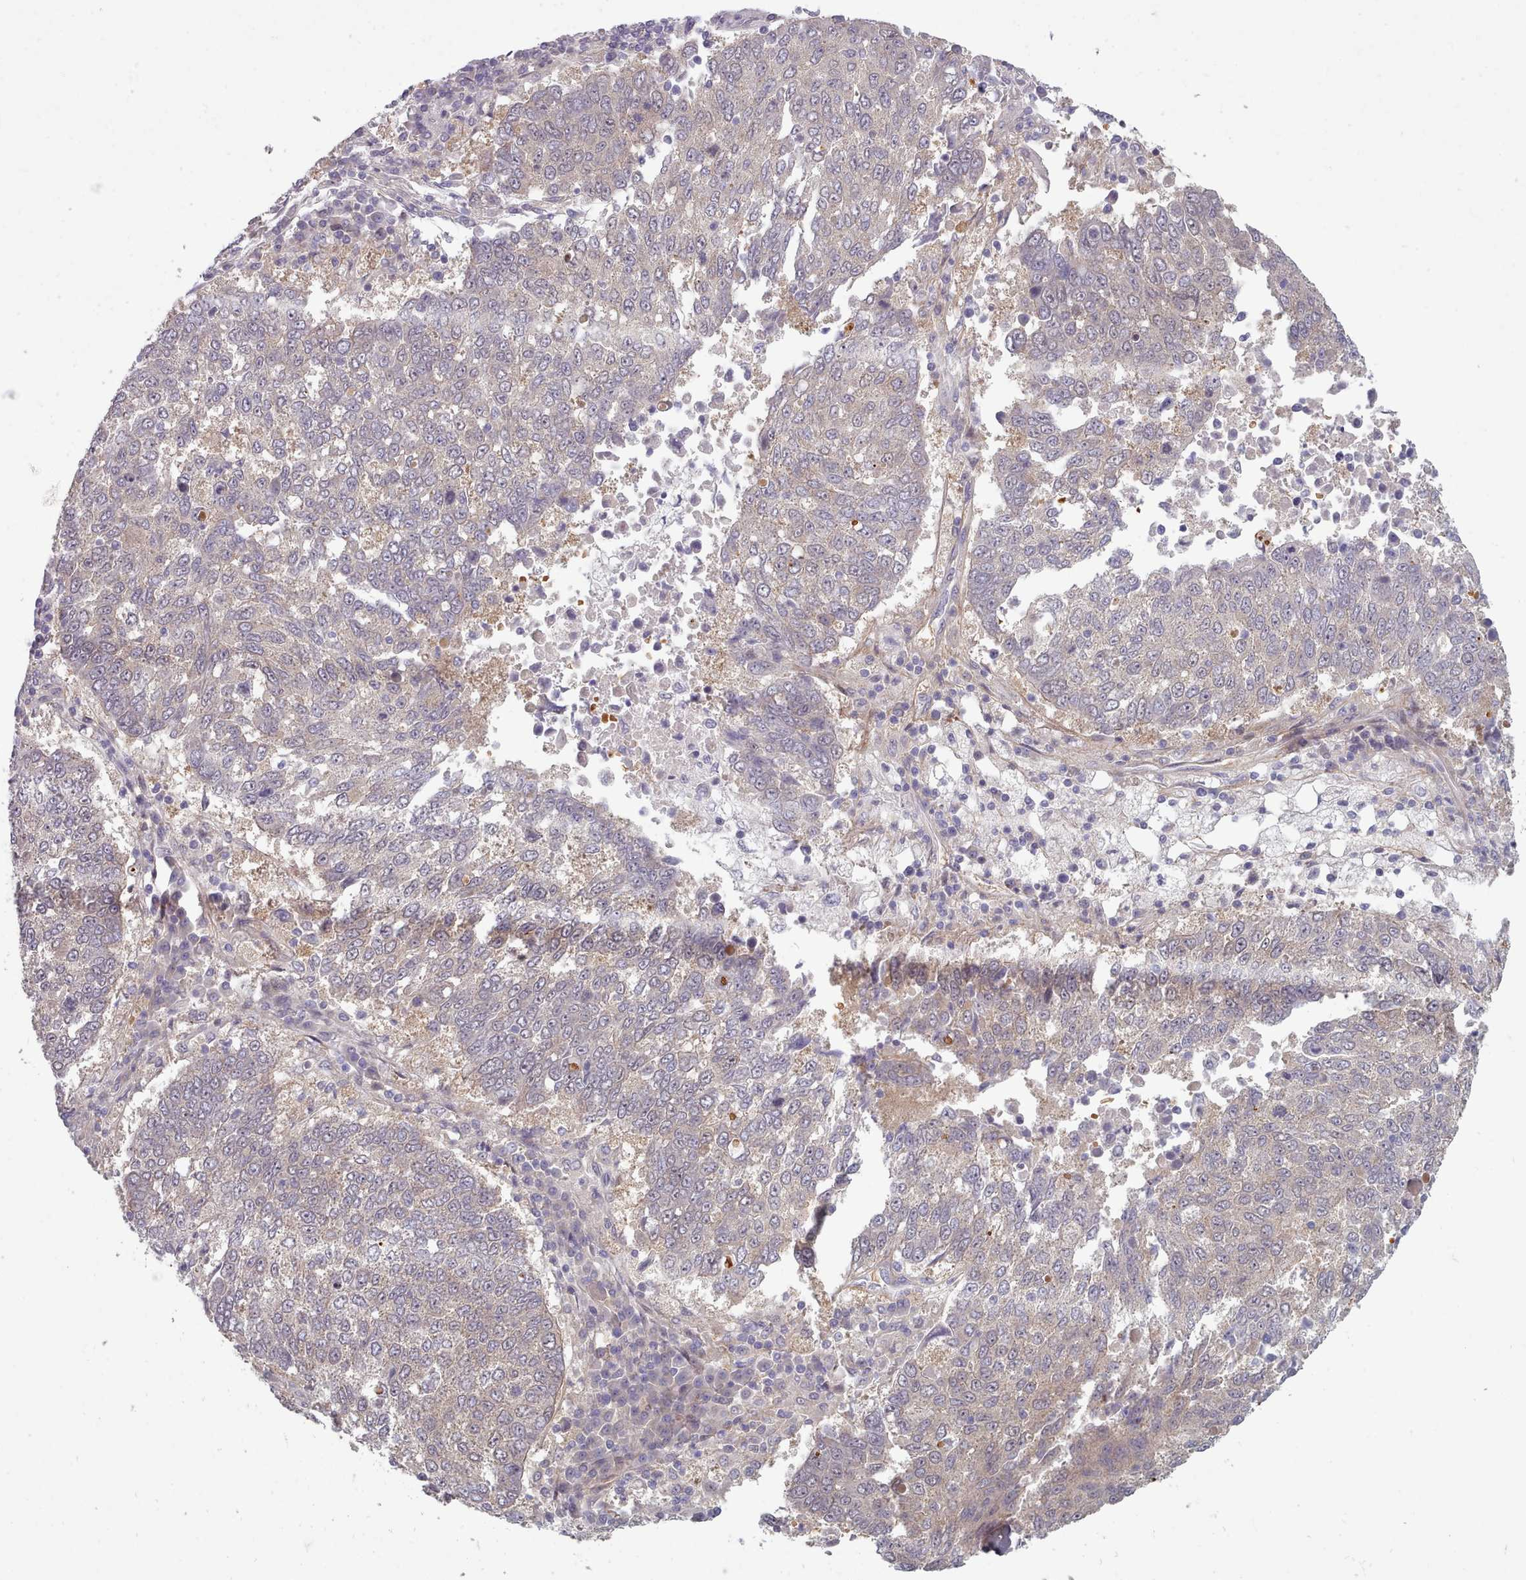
{"staining": {"intensity": "negative", "quantity": "none", "location": "none"}, "tissue": "lung cancer", "cell_type": "Tumor cells", "image_type": "cancer", "snomed": [{"axis": "morphology", "description": "Squamous cell carcinoma, NOS"}, {"axis": "topography", "description": "Lung"}], "caption": "Squamous cell carcinoma (lung) was stained to show a protein in brown. There is no significant expression in tumor cells.", "gene": "CLNS1A", "patient": {"sex": "male", "age": 73}}